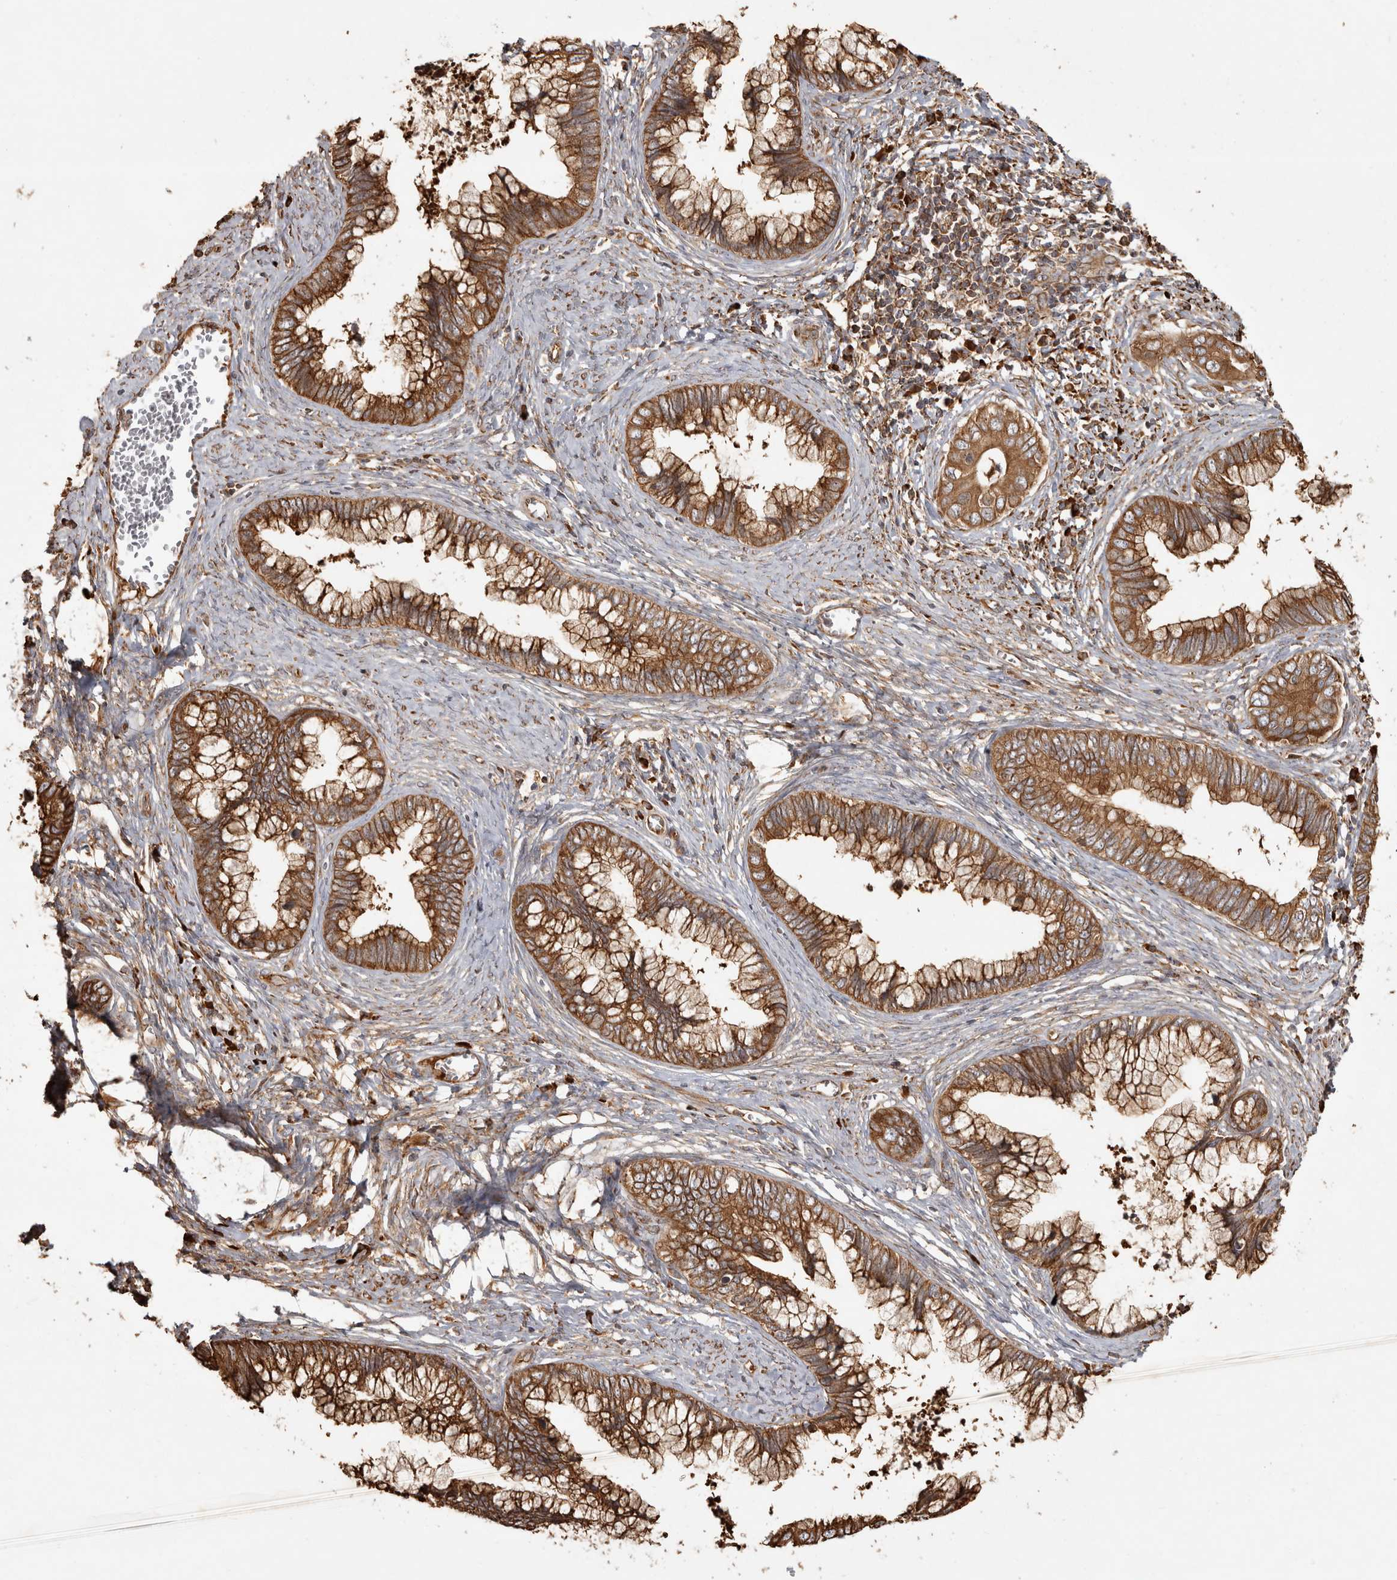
{"staining": {"intensity": "strong", "quantity": ">75%", "location": "cytoplasmic/membranous"}, "tissue": "cervical cancer", "cell_type": "Tumor cells", "image_type": "cancer", "snomed": [{"axis": "morphology", "description": "Adenocarcinoma, NOS"}, {"axis": "topography", "description": "Cervix"}], "caption": "A high amount of strong cytoplasmic/membranous positivity is seen in approximately >75% of tumor cells in adenocarcinoma (cervical) tissue.", "gene": "CAMSAP2", "patient": {"sex": "female", "age": 44}}